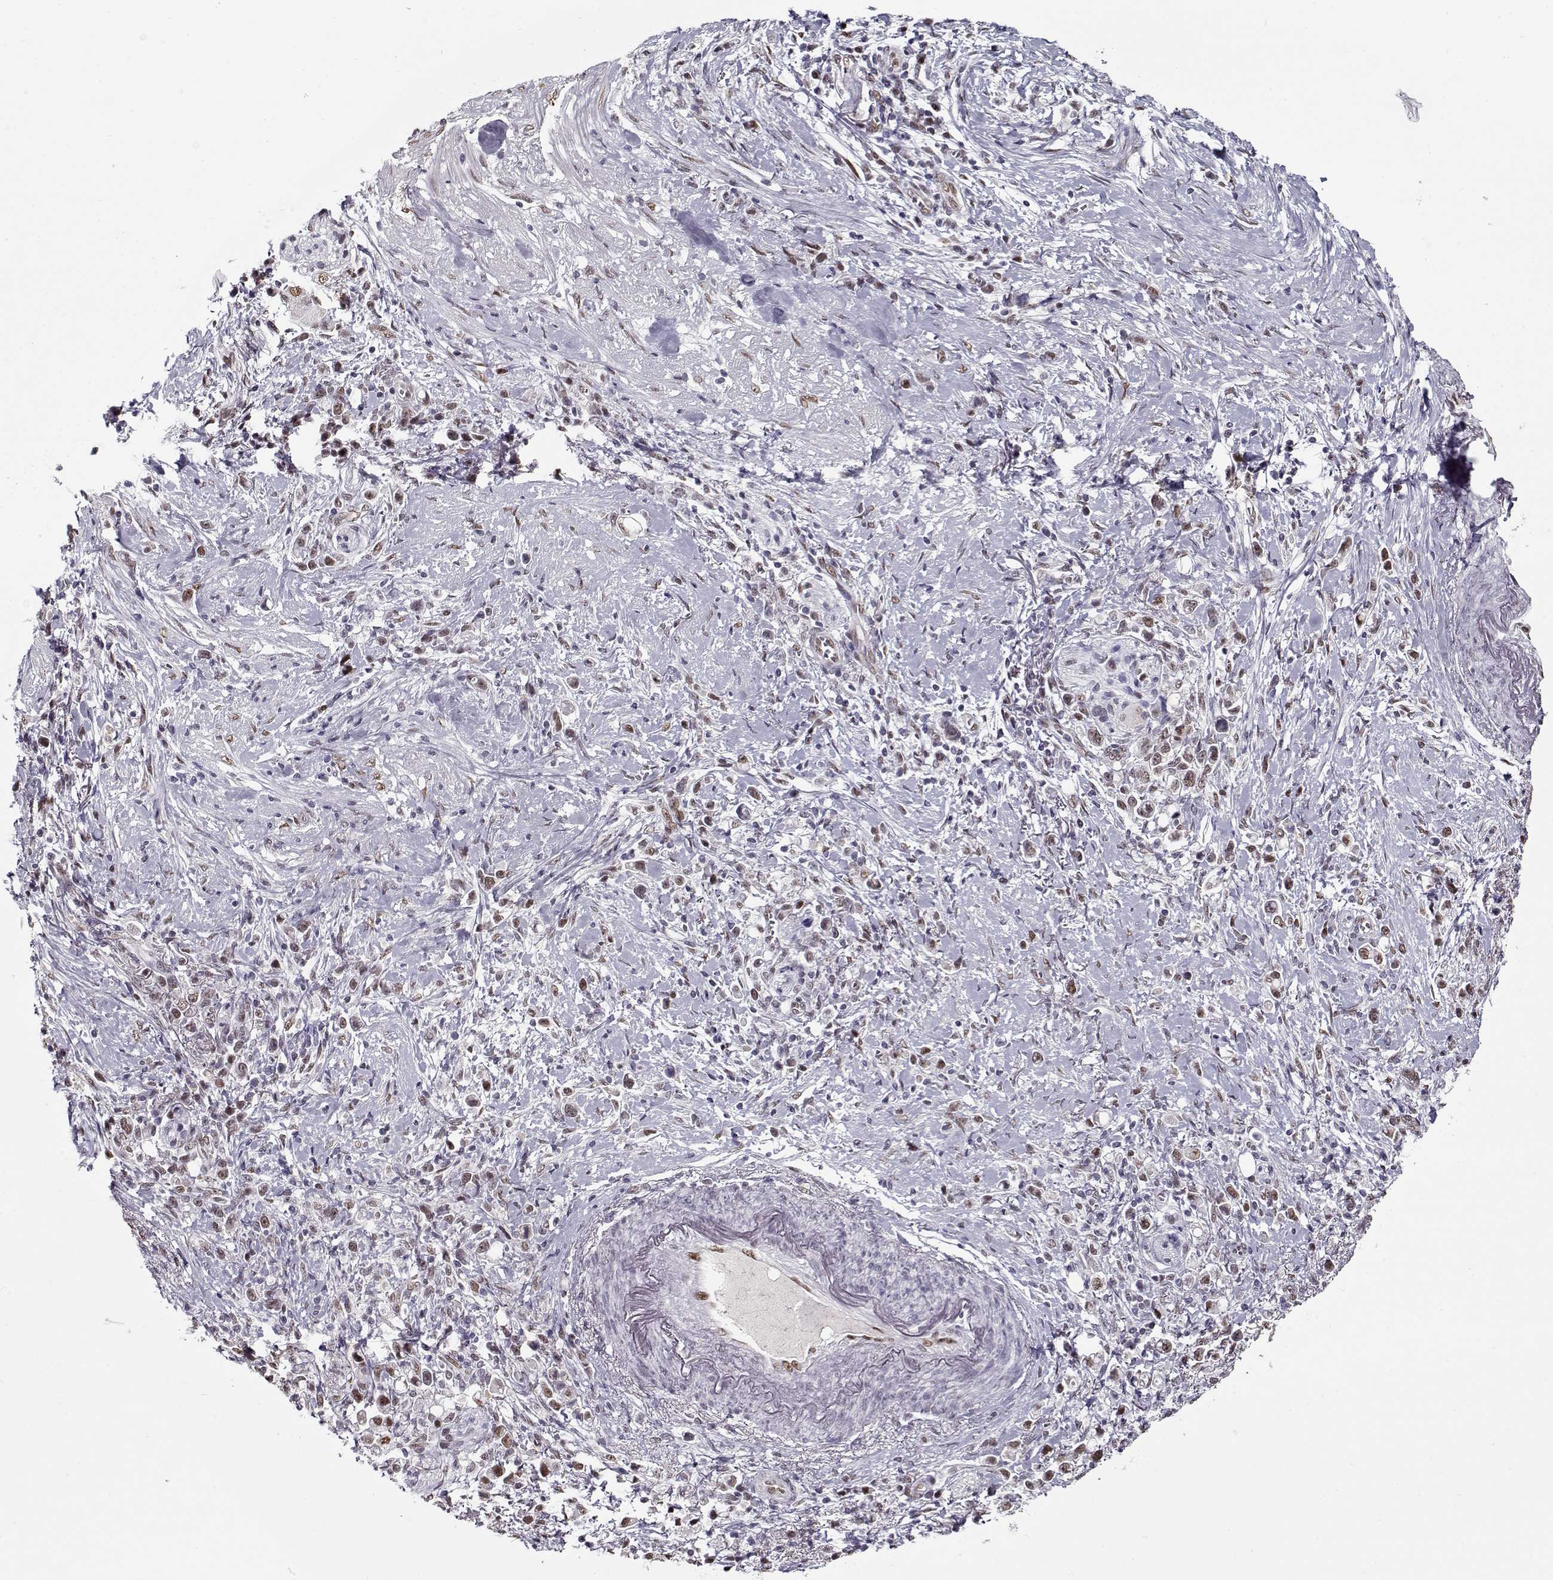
{"staining": {"intensity": "moderate", "quantity": ">75%", "location": "nuclear"}, "tissue": "stomach cancer", "cell_type": "Tumor cells", "image_type": "cancer", "snomed": [{"axis": "morphology", "description": "Adenocarcinoma, NOS"}, {"axis": "topography", "description": "Stomach"}], "caption": "Adenocarcinoma (stomach) tissue reveals moderate nuclear staining in approximately >75% of tumor cells", "gene": "PRMT8", "patient": {"sex": "male", "age": 63}}